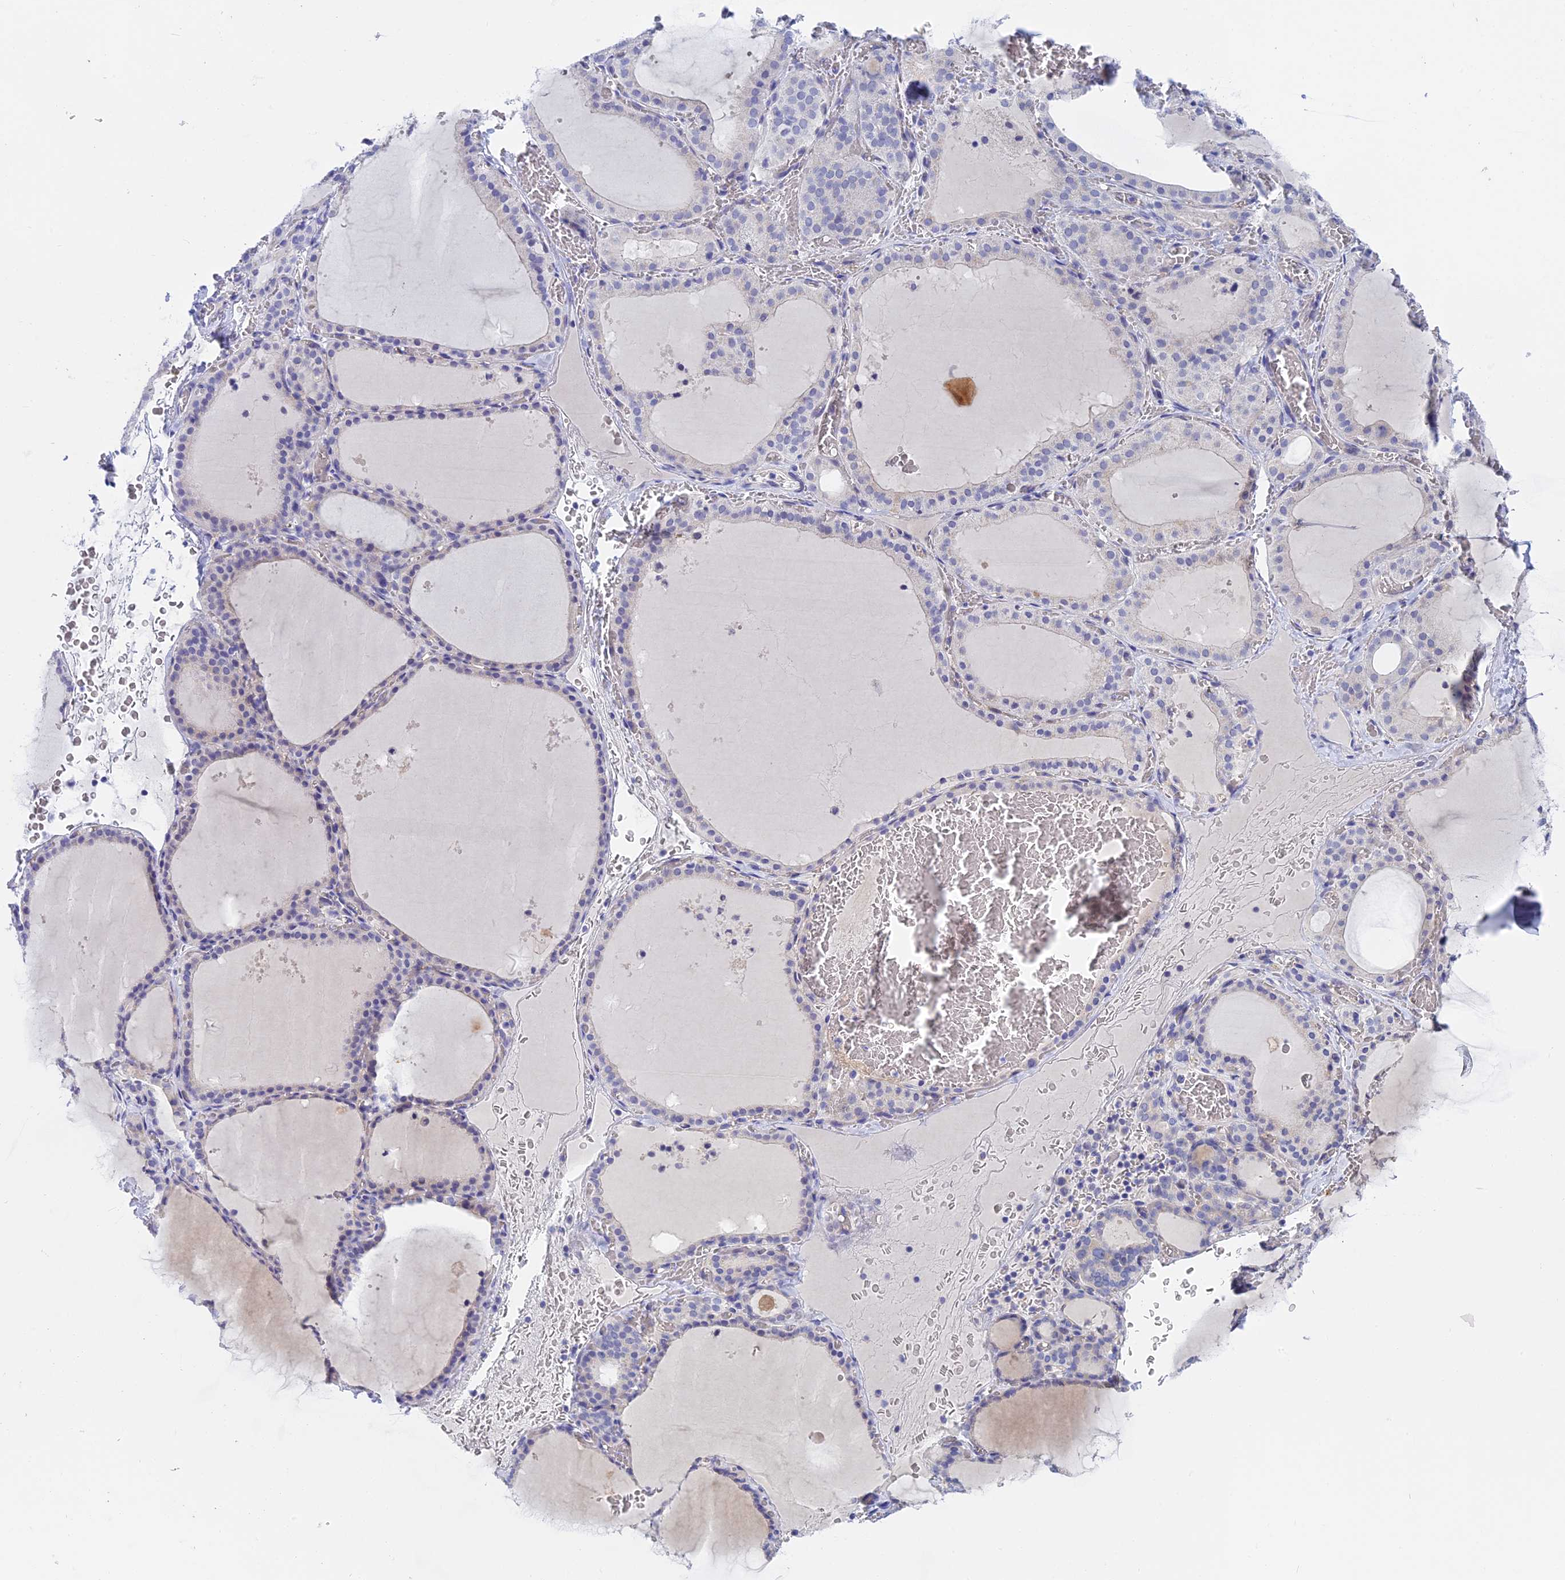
{"staining": {"intensity": "negative", "quantity": "none", "location": "none"}, "tissue": "thyroid gland", "cell_type": "Glandular cells", "image_type": "normal", "snomed": [{"axis": "morphology", "description": "Normal tissue, NOS"}, {"axis": "topography", "description": "Thyroid gland"}], "caption": "A histopathology image of thyroid gland stained for a protein demonstrates no brown staining in glandular cells. (DAB immunohistochemistry visualized using brightfield microscopy, high magnification).", "gene": "GLB1L", "patient": {"sex": "female", "age": 39}}